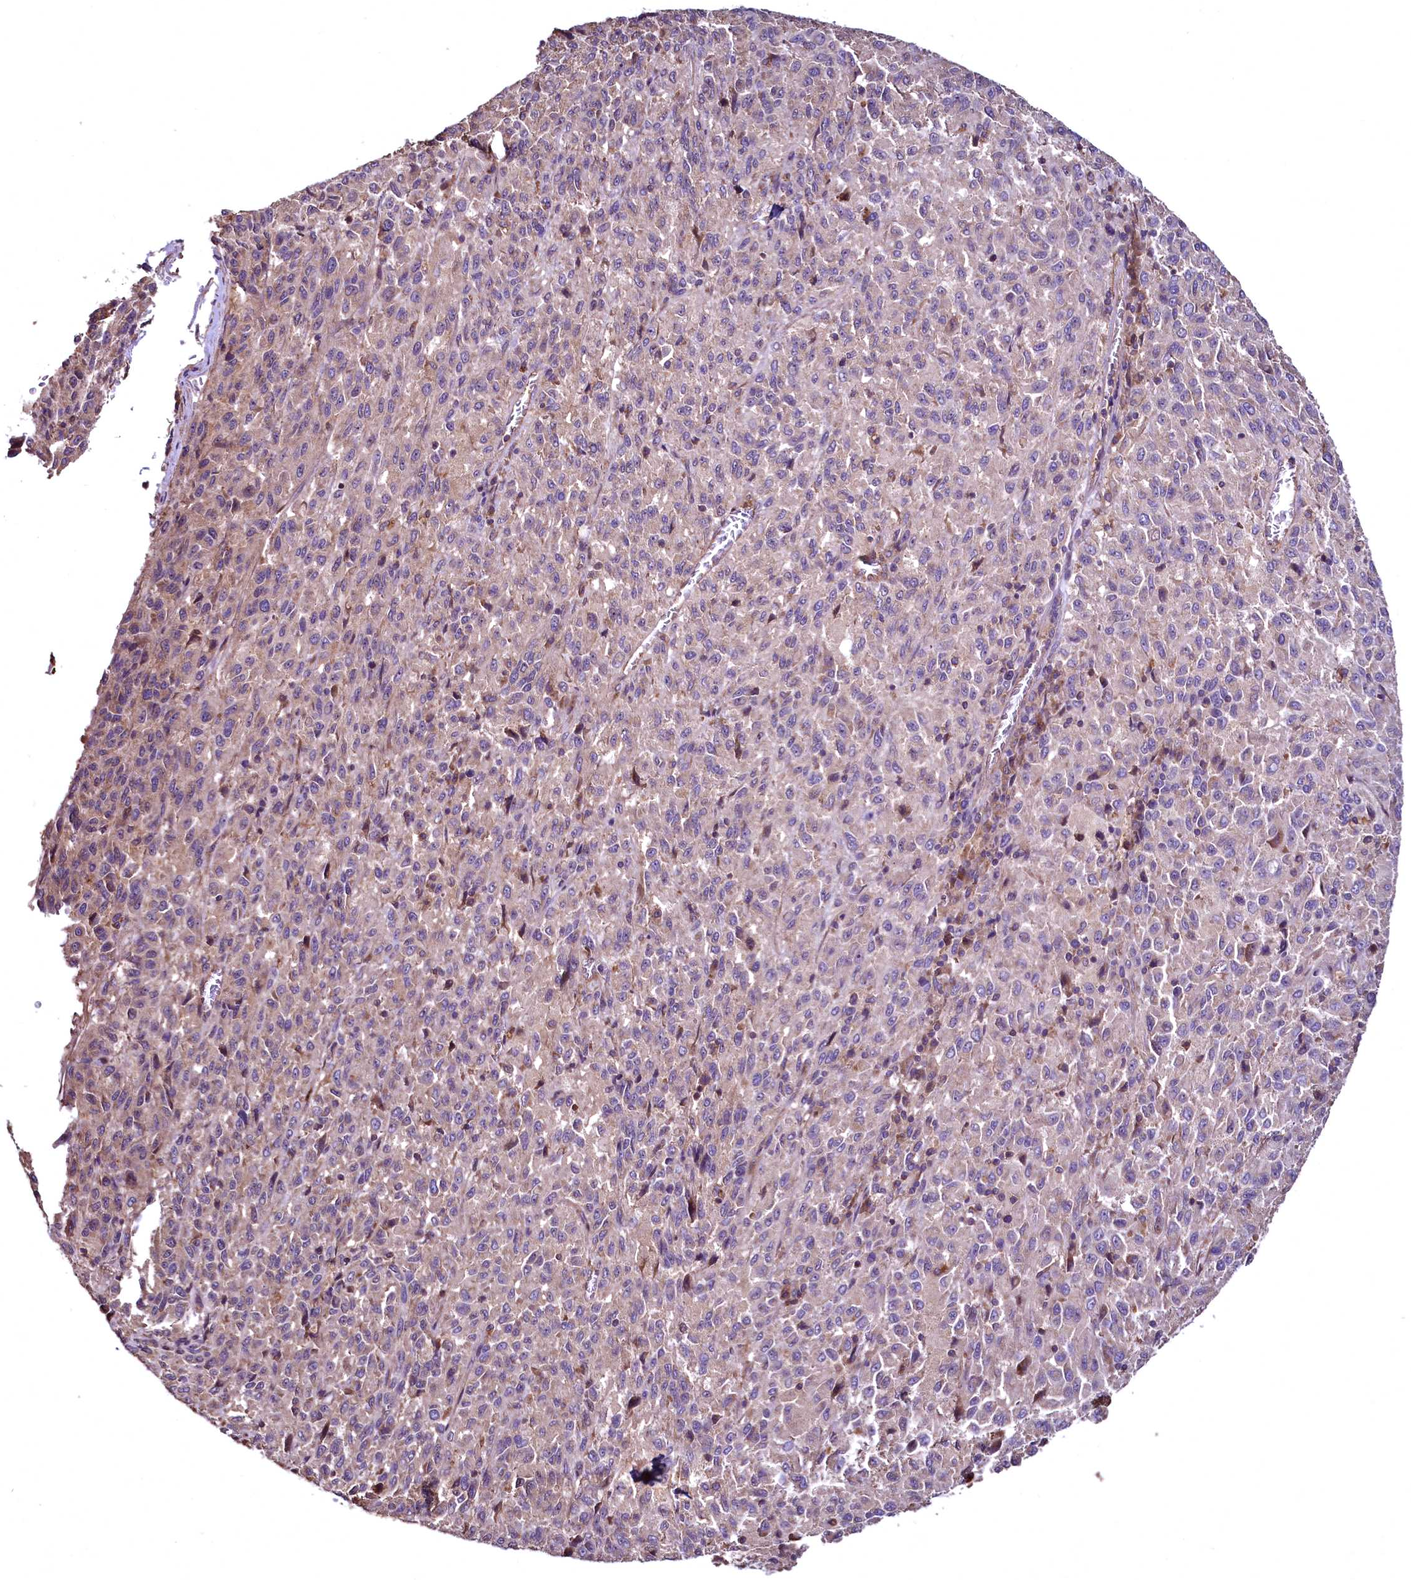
{"staining": {"intensity": "weak", "quantity": "25%-75%", "location": "cytoplasmic/membranous"}, "tissue": "melanoma", "cell_type": "Tumor cells", "image_type": "cancer", "snomed": [{"axis": "morphology", "description": "Malignant melanoma, Metastatic site"}, {"axis": "topography", "description": "Lung"}], "caption": "Human malignant melanoma (metastatic site) stained with a brown dye shows weak cytoplasmic/membranous positive positivity in approximately 25%-75% of tumor cells.", "gene": "TBCEL", "patient": {"sex": "male", "age": 64}}